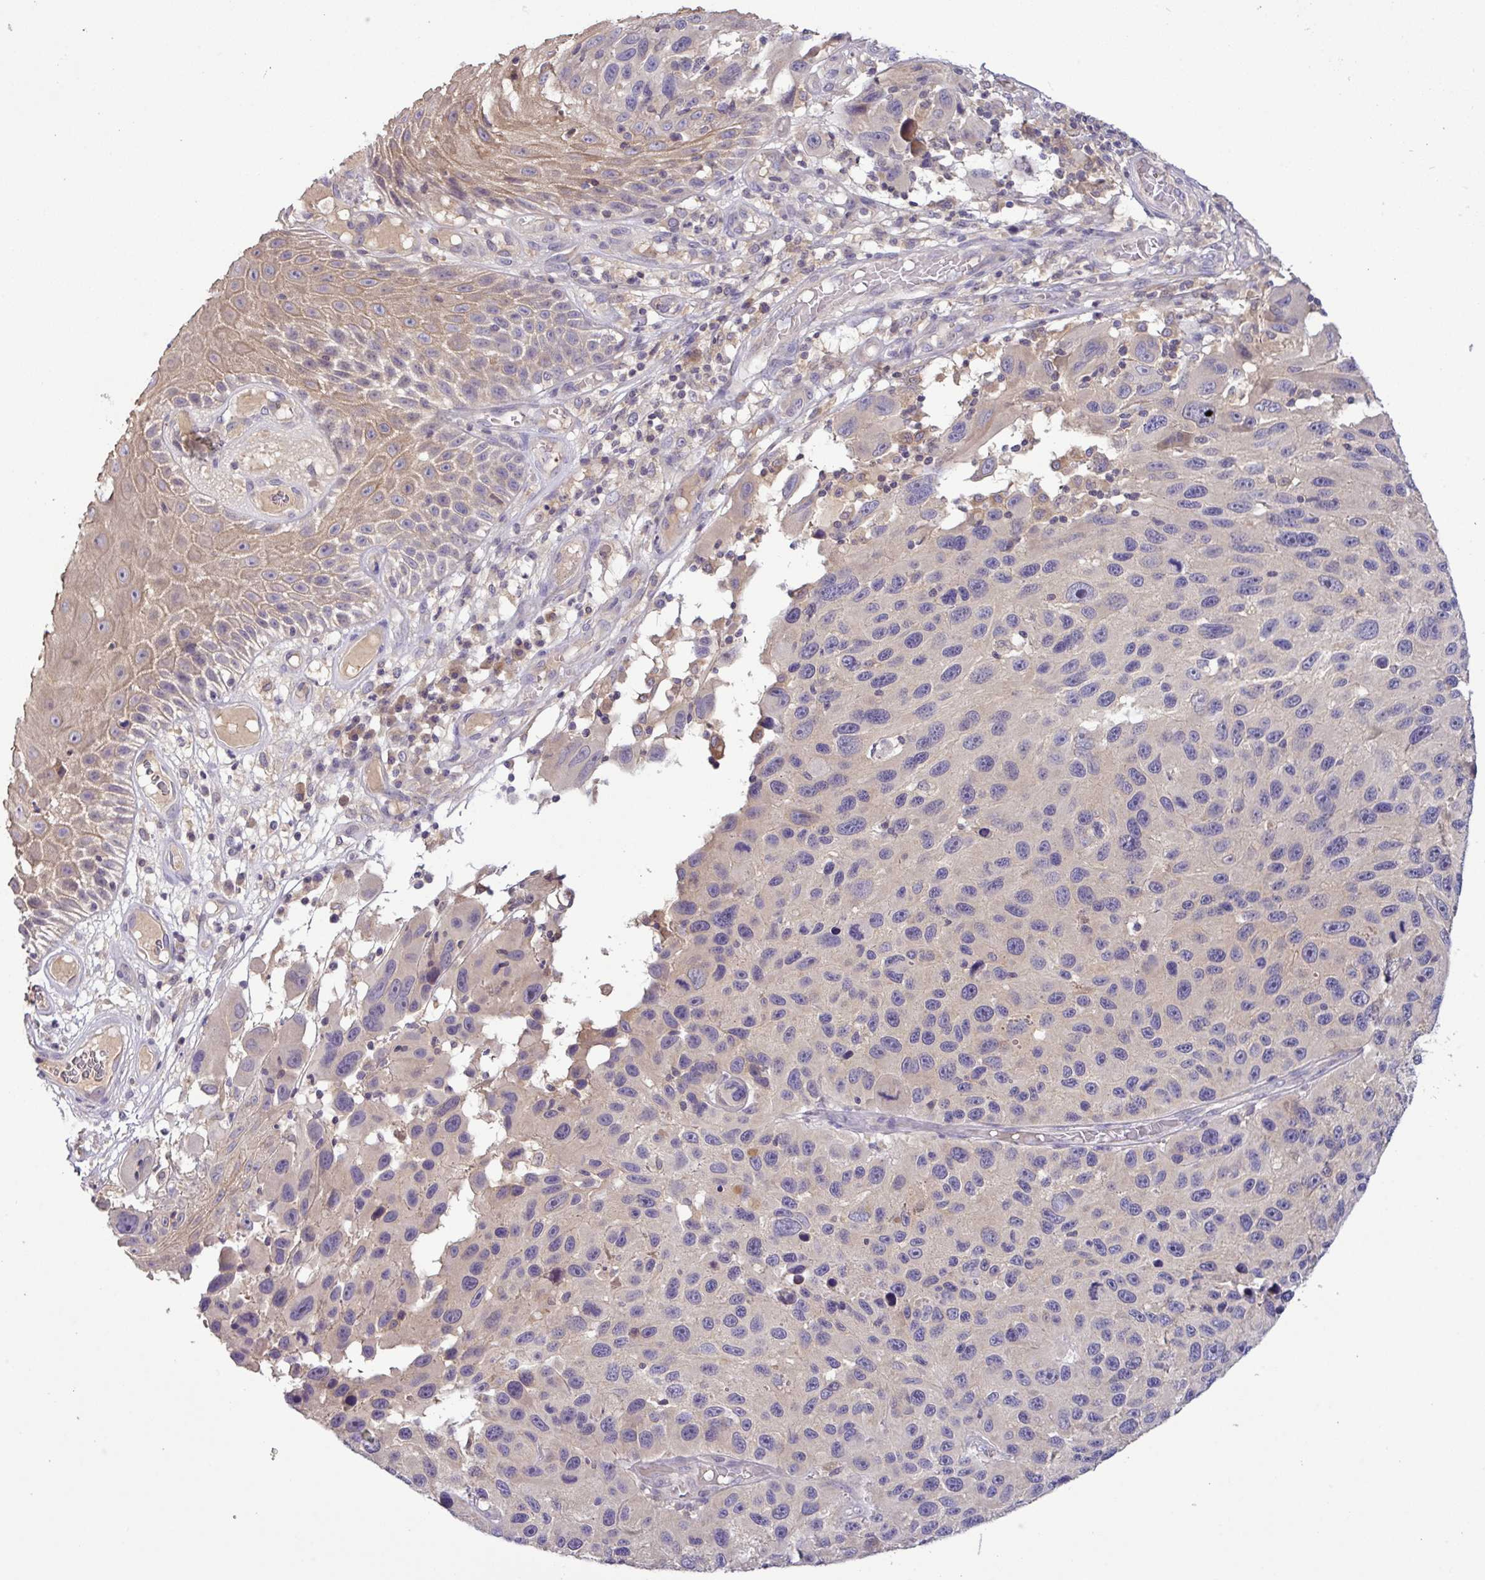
{"staining": {"intensity": "negative", "quantity": "none", "location": "none"}, "tissue": "melanoma", "cell_type": "Tumor cells", "image_type": "cancer", "snomed": [{"axis": "morphology", "description": "Malignant melanoma, NOS"}, {"axis": "topography", "description": "Skin"}], "caption": "Melanoma stained for a protein using IHC exhibits no expression tumor cells.", "gene": "TMEM62", "patient": {"sex": "male", "age": 53}}